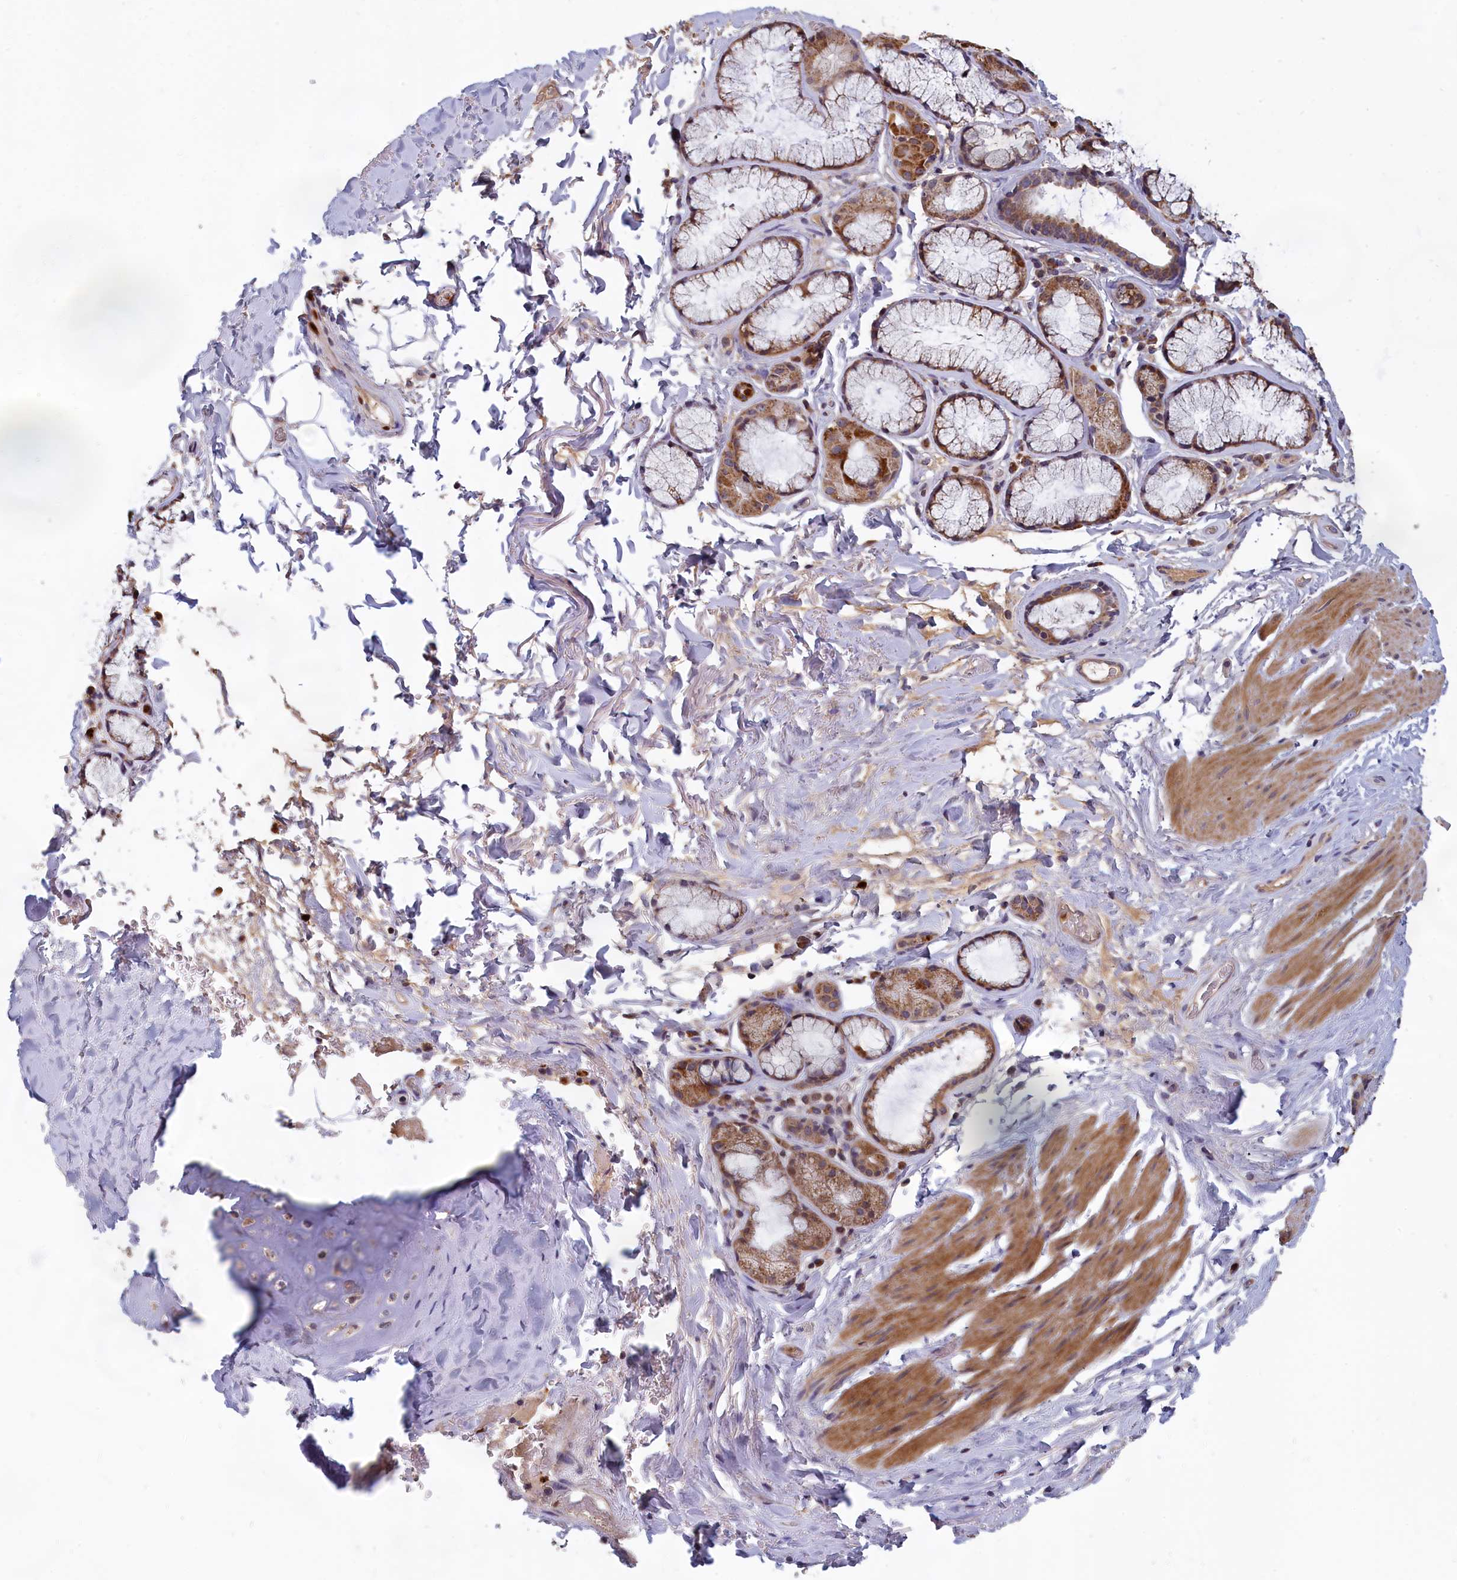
{"staining": {"intensity": "negative", "quantity": "none", "location": "none"}, "tissue": "adipose tissue", "cell_type": "Adipocytes", "image_type": "normal", "snomed": [{"axis": "morphology", "description": "Normal tissue, NOS"}, {"axis": "topography", "description": "Cartilage tissue"}], "caption": "Protein analysis of benign adipose tissue shows no significant expression in adipocytes. (DAB immunohistochemistry (IHC), high magnification).", "gene": "EPB41L4B", "patient": {"sex": "female", "age": 63}}